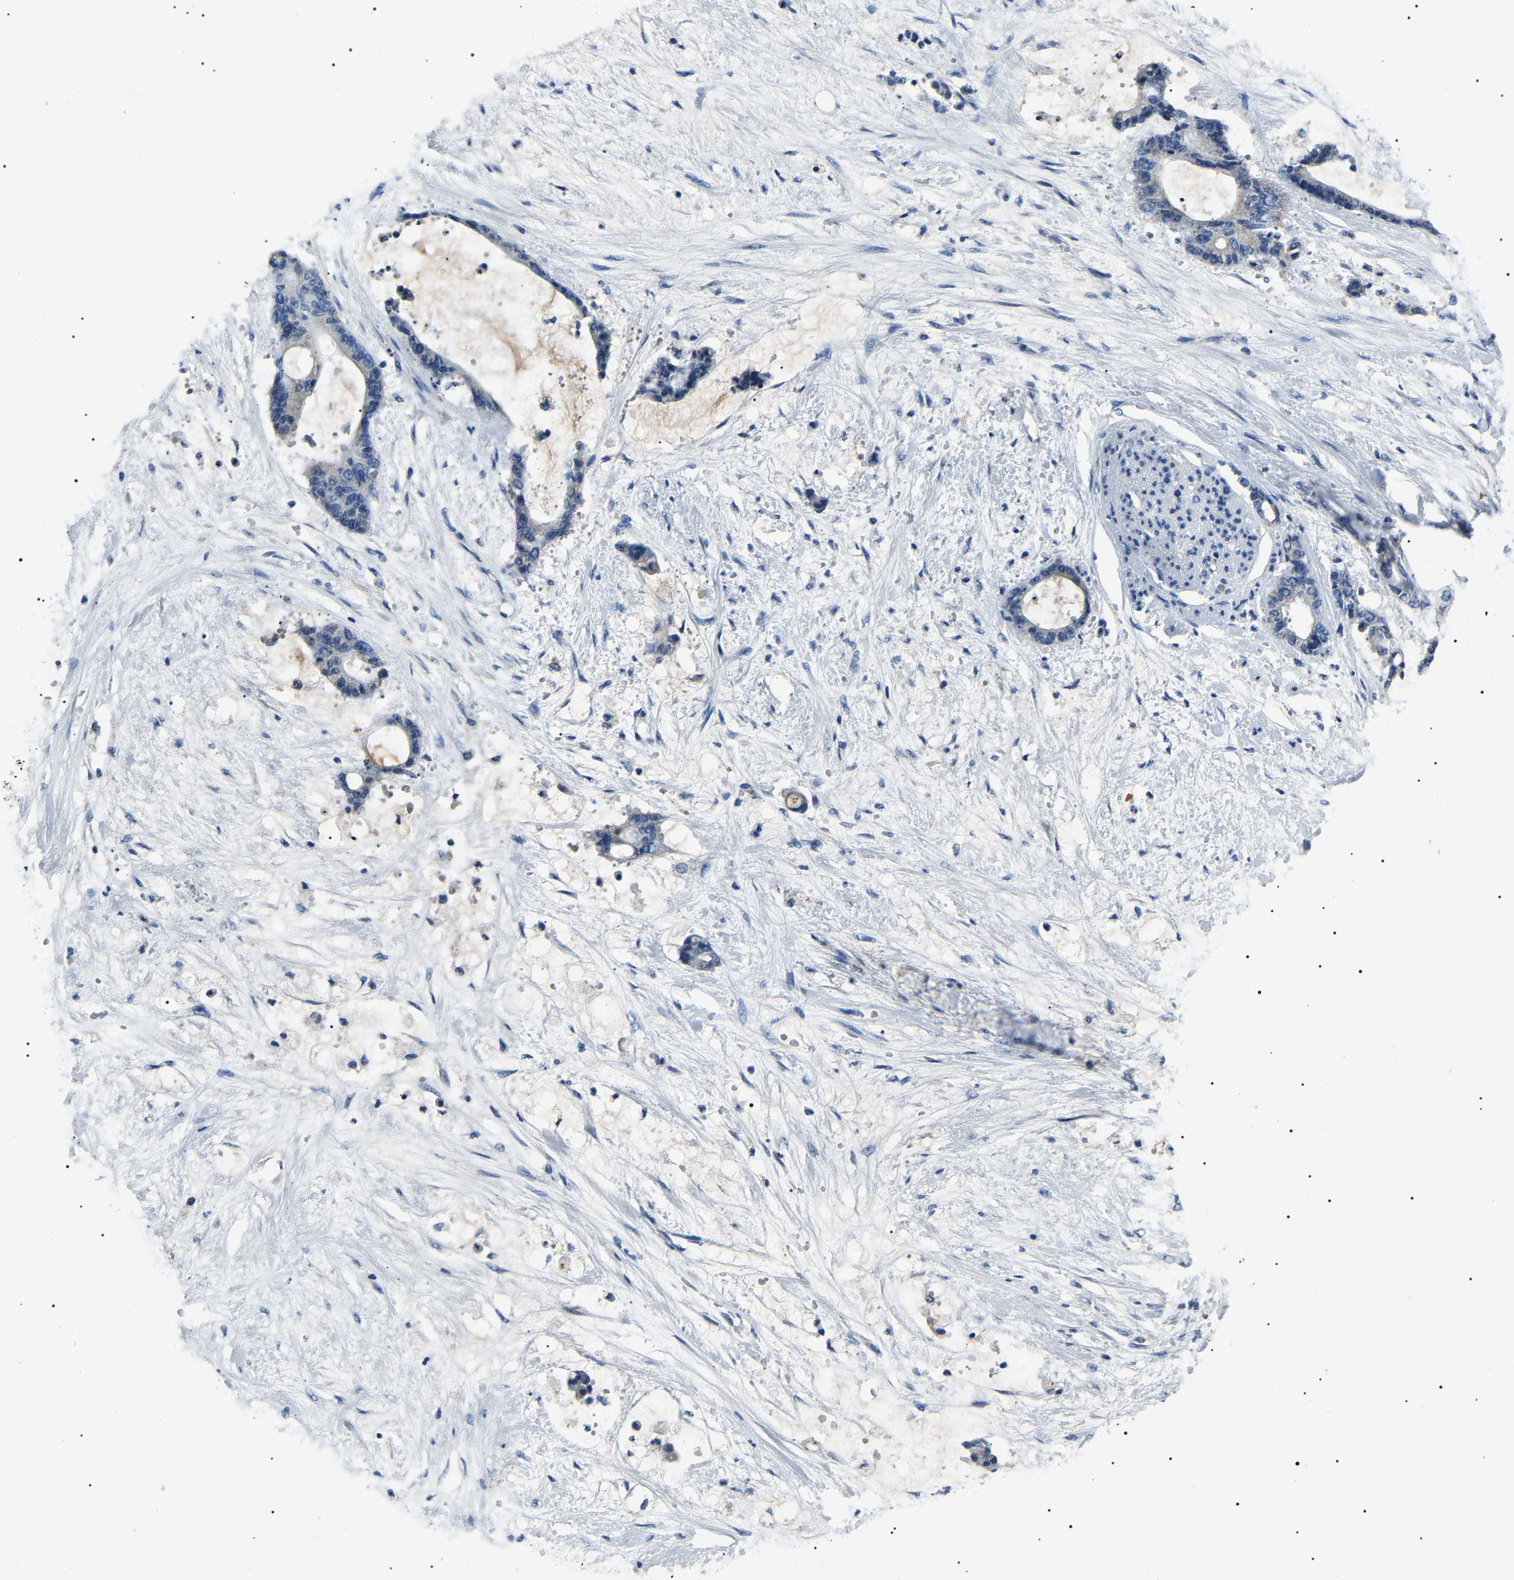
{"staining": {"intensity": "negative", "quantity": "none", "location": "none"}, "tissue": "liver cancer", "cell_type": "Tumor cells", "image_type": "cancer", "snomed": [{"axis": "morphology", "description": "Normal tissue, NOS"}, {"axis": "morphology", "description": "Cholangiocarcinoma"}, {"axis": "topography", "description": "Liver"}, {"axis": "topography", "description": "Peripheral nerve tissue"}], "caption": "Photomicrograph shows no protein expression in tumor cells of liver cancer (cholangiocarcinoma) tissue.", "gene": "KLK15", "patient": {"sex": "female", "age": 73}}